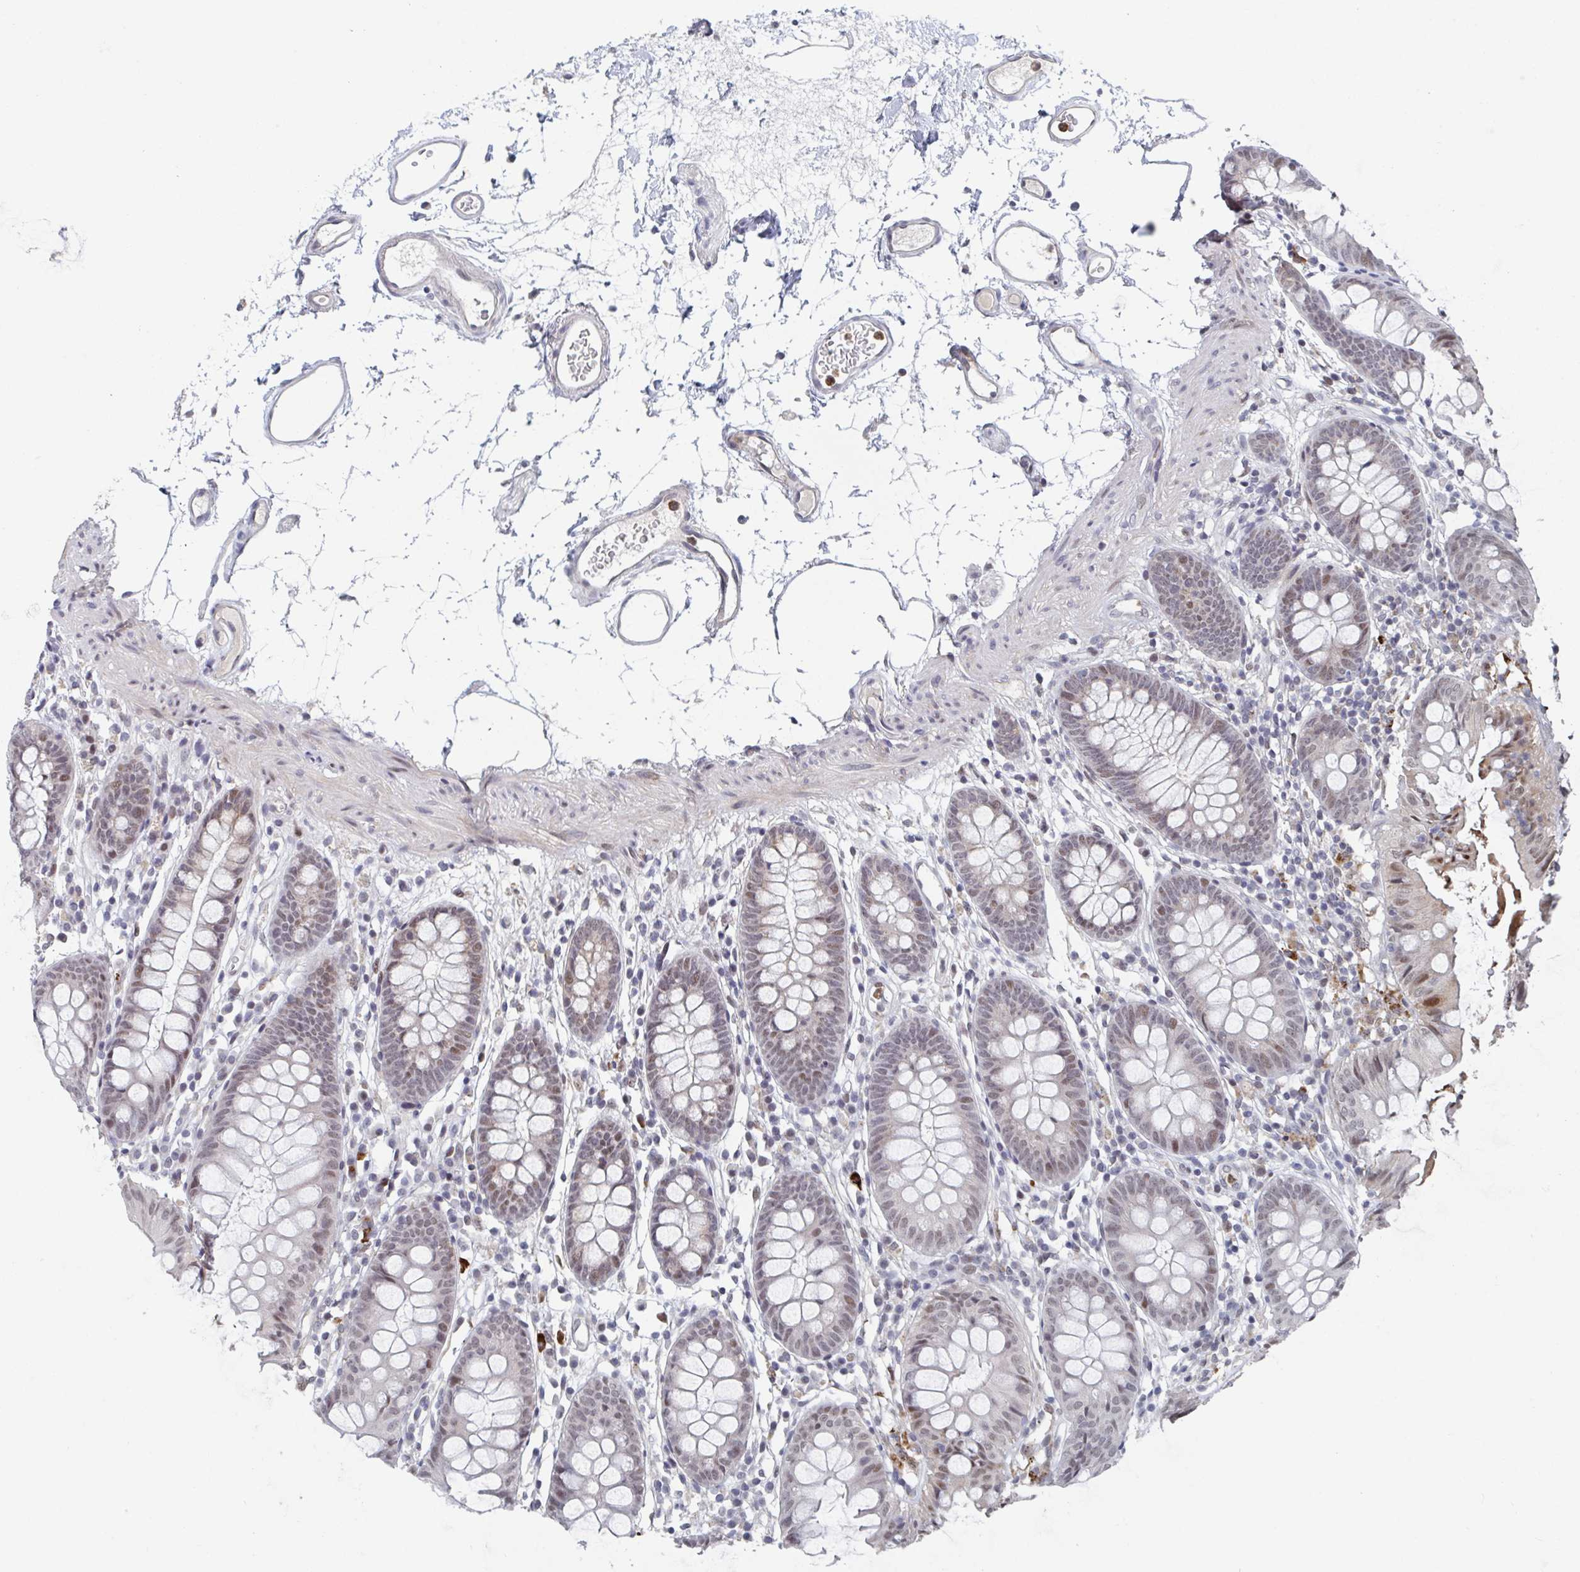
{"staining": {"intensity": "moderate", "quantity": "<25%", "location": "nuclear"}, "tissue": "colon", "cell_type": "Endothelial cells", "image_type": "normal", "snomed": [{"axis": "morphology", "description": "Normal tissue, NOS"}, {"axis": "topography", "description": "Colon"}], "caption": "DAB (3,3'-diaminobenzidine) immunohistochemical staining of unremarkable colon shows moderate nuclear protein expression in about <25% of endothelial cells.", "gene": "RNF212", "patient": {"sex": "female", "age": 84}}